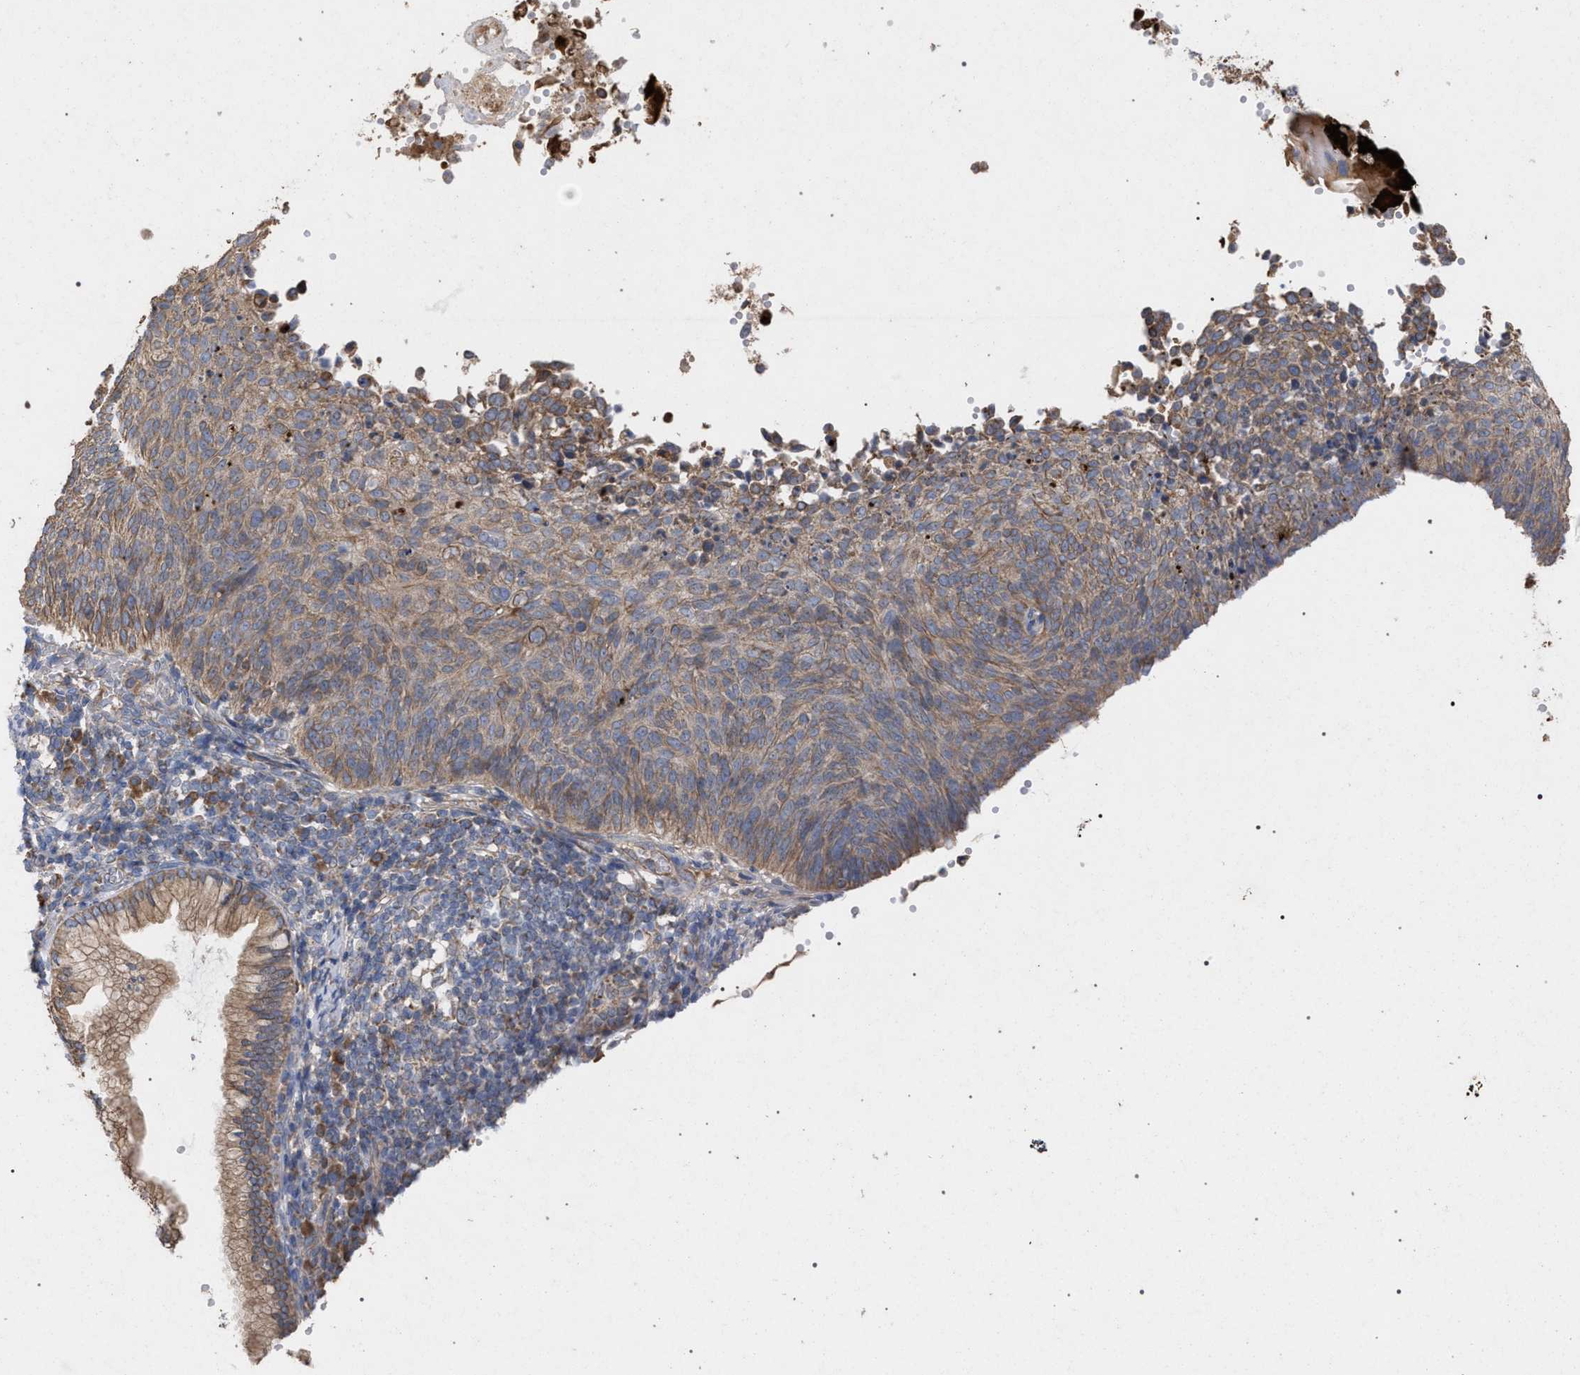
{"staining": {"intensity": "weak", "quantity": ">75%", "location": "cytoplasmic/membranous"}, "tissue": "cervical cancer", "cell_type": "Tumor cells", "image_type": "cancer", "snomed": [{"axis": "morphology", "description": "Squamous cell carcinoma, NOS"}, {"axis": "topography", "description": "Cervix"}], "caption": "Immunohistochemical staining of human cervical cancer (squamous cell carcinoma) shows low levels of weak cytoplasmic/membranous protein expression in about >75% of tumor cells.", "gene": "BCL2L12", "patient": {"sex": "female", "age": 70}}